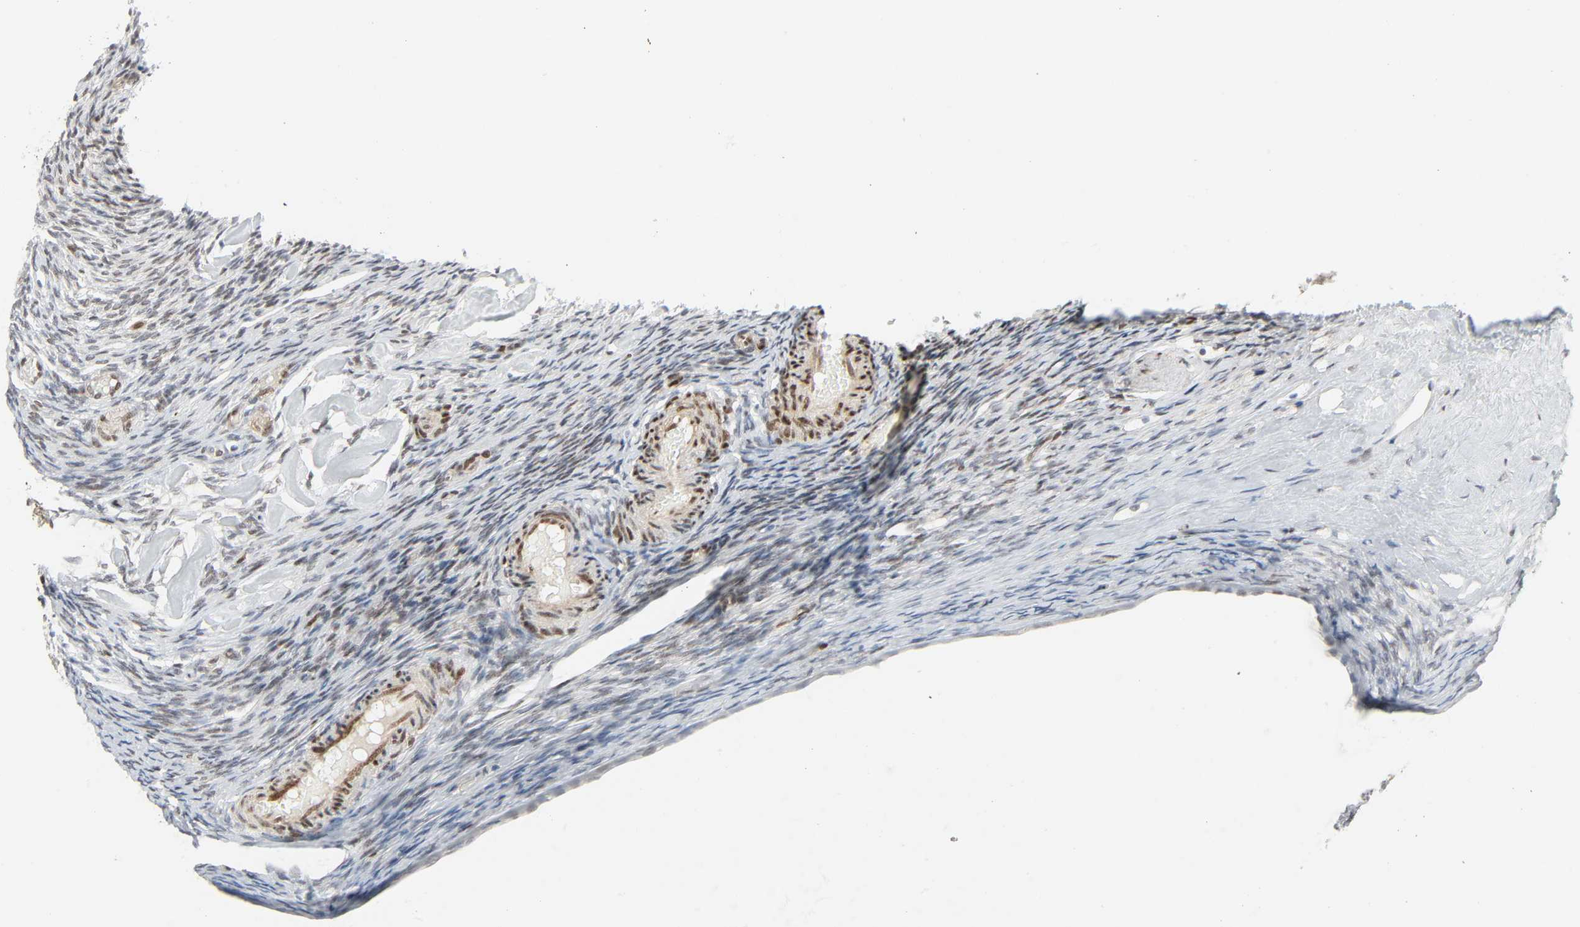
{"staining": {"intensity": "weak", "quantity": "<25%", "location": "nuclear"}, "tissue": "ovary", "cell_type": "Ovarian stroma cells", "image_type": "normal", "snomed": [{"axis": "morphology", "description": "Normal tissue, NOS"}, {"axis": "topography", "description": "Ovary"}], "caption": "Histopathology image shows no protein positivity in ovarian stroma cells of benign ovary. (DAB (3,3'-diaminobenzidine) immunohistochemistry, high magnification).", "gene": "ZBTB16", "patient": {"sex": "female", "age": 60}}